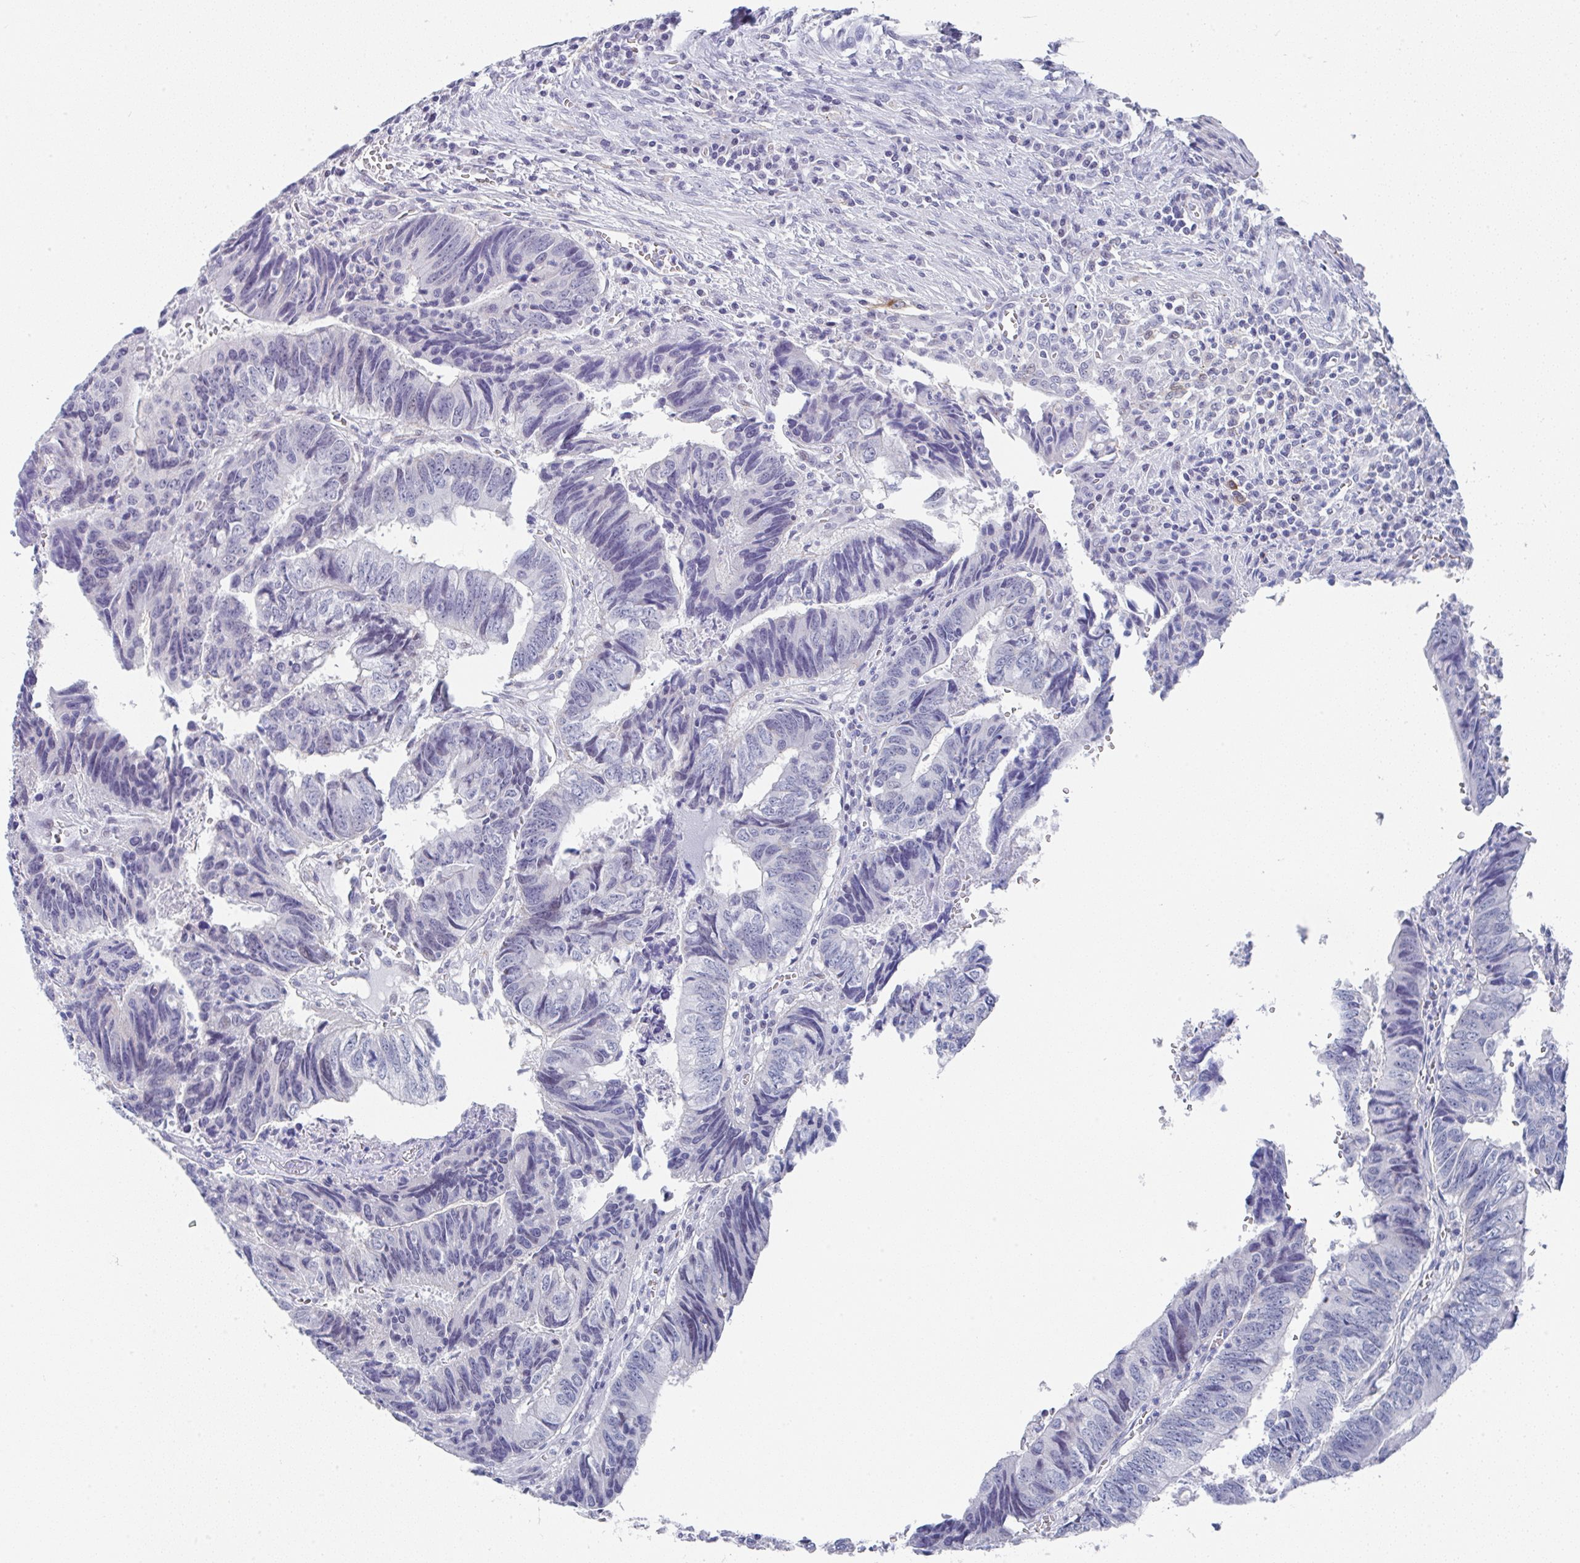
{"staining": {"intensity": "negative", "quantity": "none", "location": "none"}, "tissue": "colorectal cancer", "cell_type": "Tumor cells", "image_type": "cancer", "snomed": [{"axis": "morphology", "description": "Adenocarcinoma, NOS"}, {"axis": "topography", "description": "Colon"}], "caption": "The immunohistochemistry (IHC) photomicrograph has no significant staining in tumor cells of colorectal adenocarcinoma tissue.", "gene": "TNFRSF8", "patient": {"sex": "male", "age": 86}}